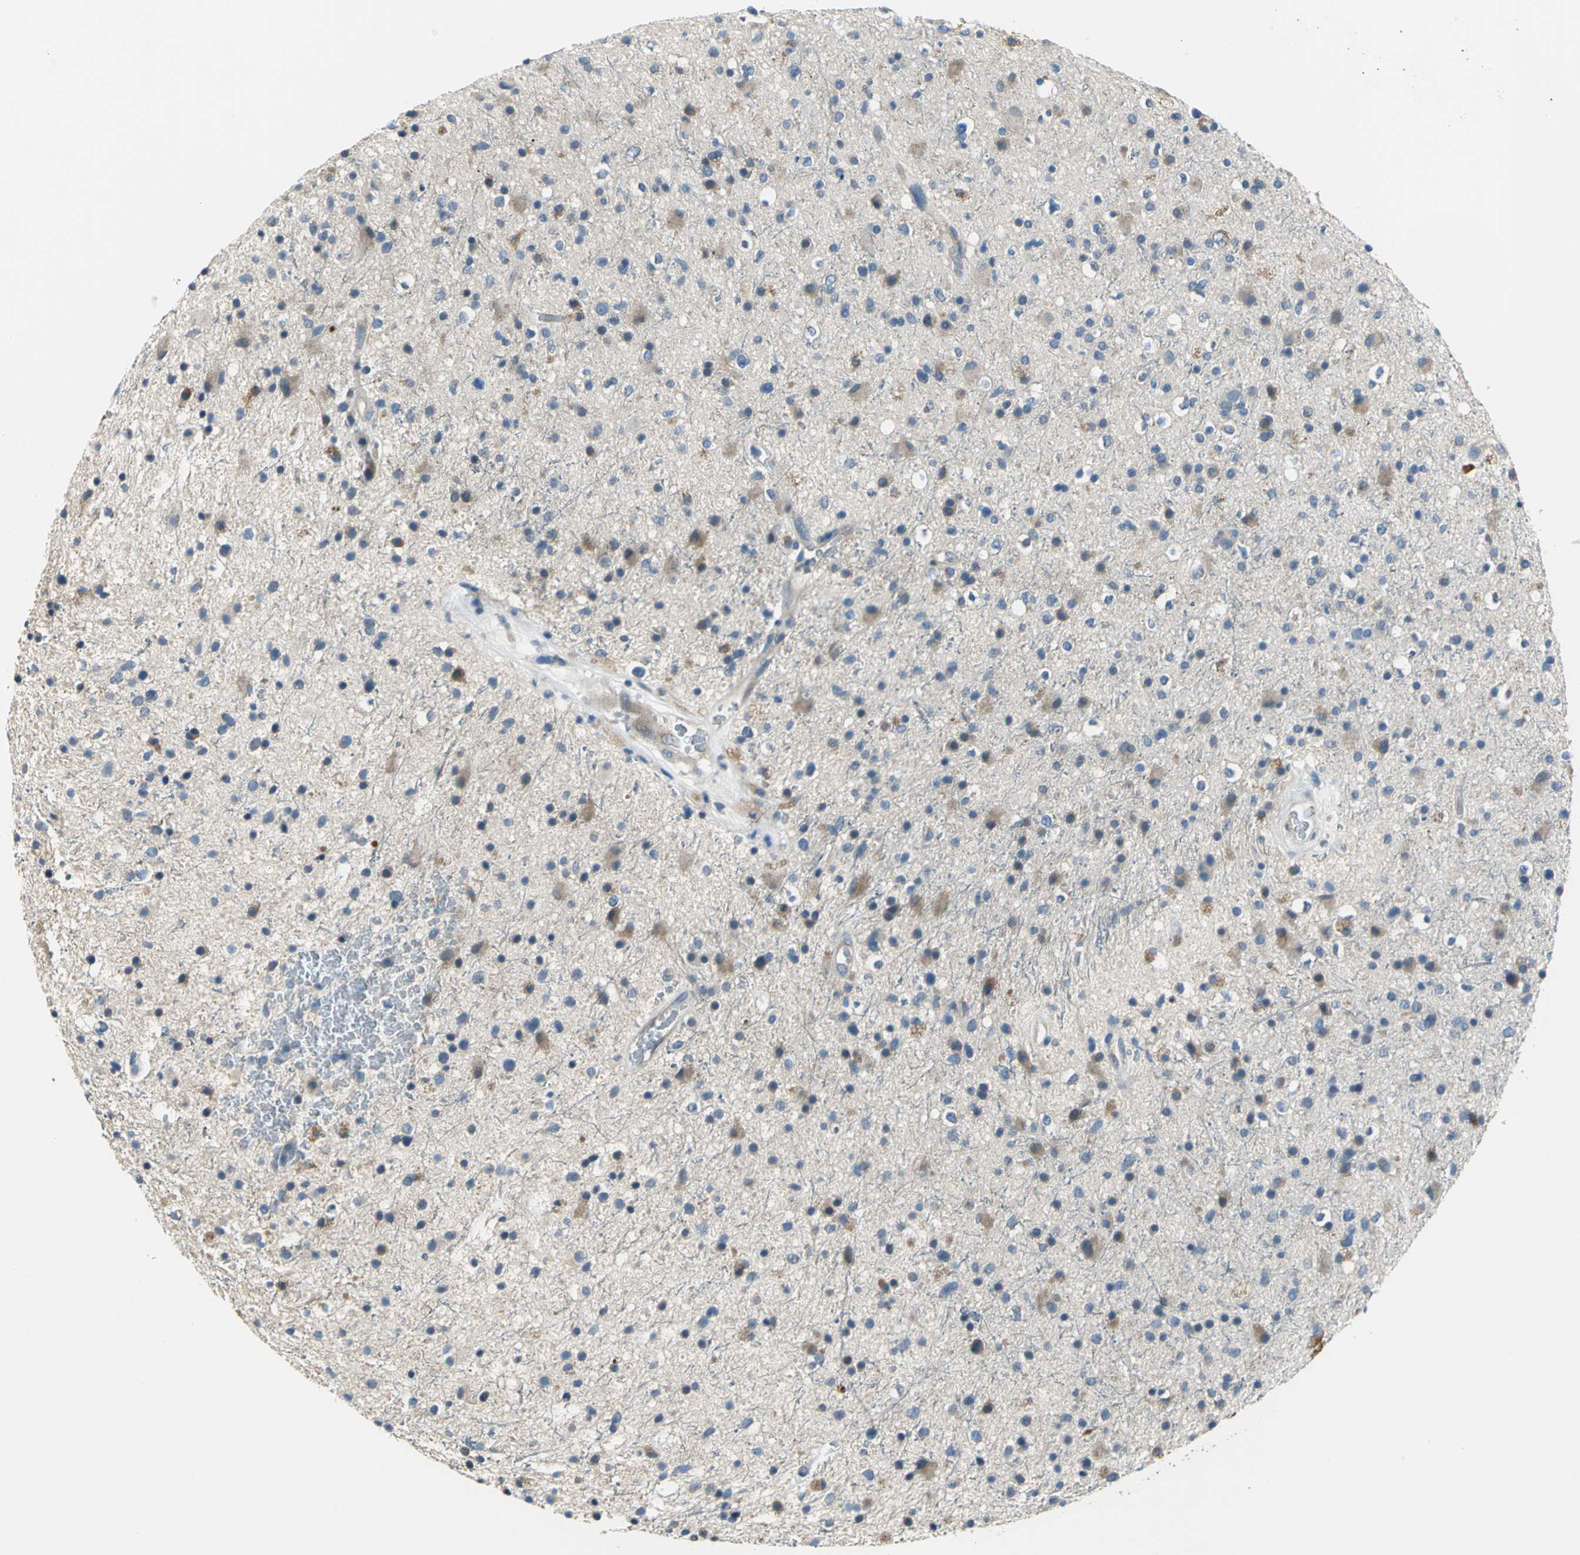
{"staining": {"intensity": "weak", "quantity": ">75%", "location": "cytoplasmic/membranous"}, "tissue": "glioma", "cell_type": "Tumor cells", "image_type": "cancer", "snomed": [{"axis": "morphology", "description": "Glioma, malignant, High grade"}, {"axis": "topography", "description": "Brain"}], "caption": "Protein expression by immunohistochemistry displays weak cytoplasmic/membranous expression in about >75% of tumor cells in glioma. Using DAB (3,3'-diaminobenzidine) (brown) and hematoxylin (blue) stains, captured at high magnification using brightfield microscopy.", "gene": "SLC16A7", "patient": {"sex": "male", "age": 33}}